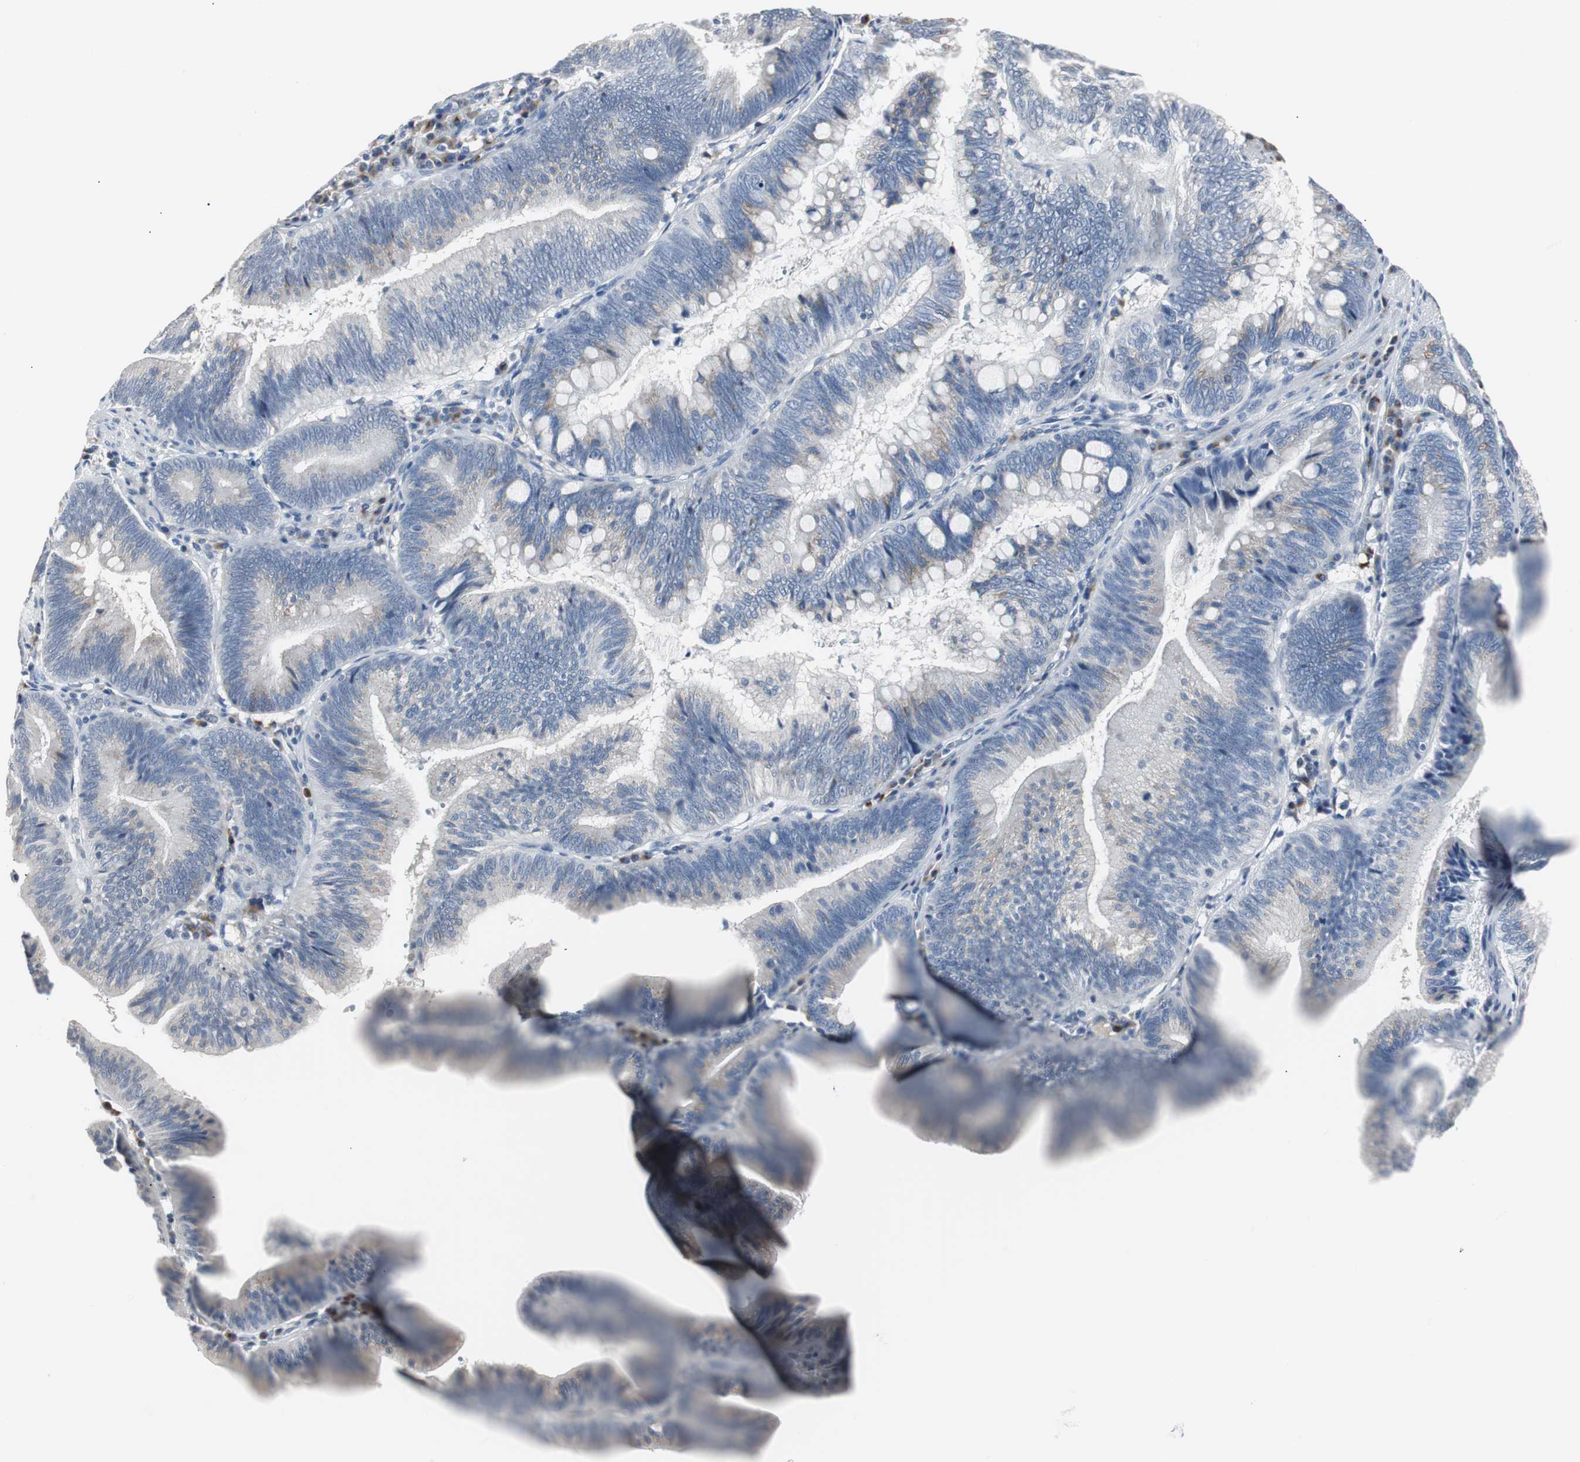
{"staining": {"intensity": "negative", "quantity": "none", "location": "none"}, "tissue": "pancreatic cancer", "cell_type": "Tumor cells", "image_type": "cancer", "snomed": [{"axis": "morphology", "description": "Adenocarcinoma, NOS"}, {"axis": "topography", "description": "Pancreas"}], "caption": "This is an immunohistochemistry (IHC) histopathology image of human adenocarcinoma (pancreatic). There is no positivity in tumor cells.", "gene": "SOX30", "patient": {"sex": "male", "age": 82}}